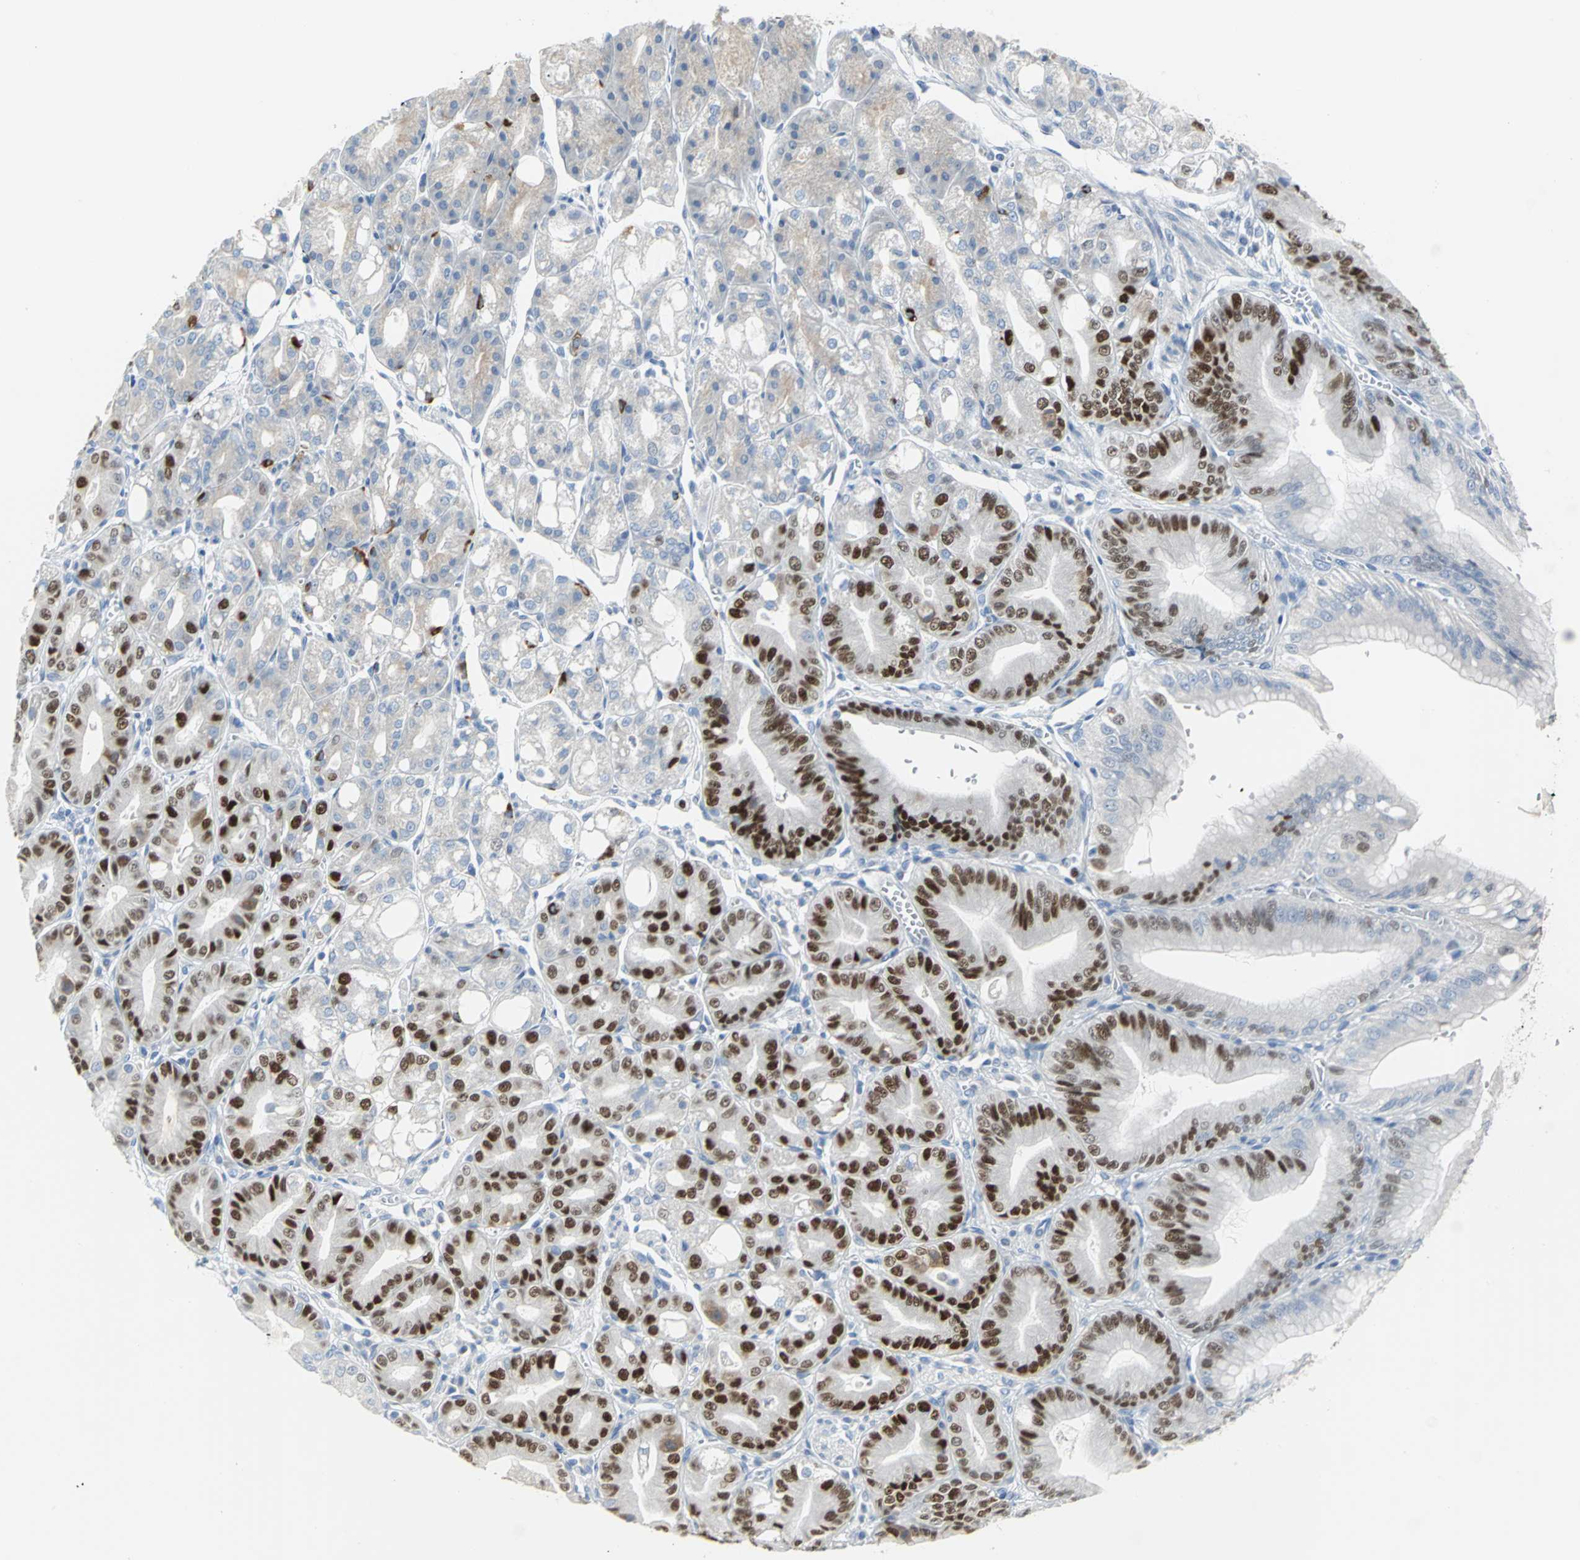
{"staining": {"intensity": "strong", "quantity": "25%-75%", "location": "cytoplasmic/membranous,nuclear"}, "tissue": "stomach", "cell_type": "Glandular cells", "image_type": "normal", "snomed": [{"axis": "morphology", "description": "Normal tissue, NOS"}, {"axis": "topography", "description": "Stomach, lower"}], "caption": "Stomach was stained to show a protein in brown. There is high levels of strong cytoplasmic/membranous,nuclear staining in approximately 25%-75% of glandular cells. The staining was performed using DAB to visualize the protein expression in brown, while the nuclei were stained in blue with hematoxylin (Magnification: 20x).", "gene": "MCM4", "patient": {"sex": "male", "age": 71}}